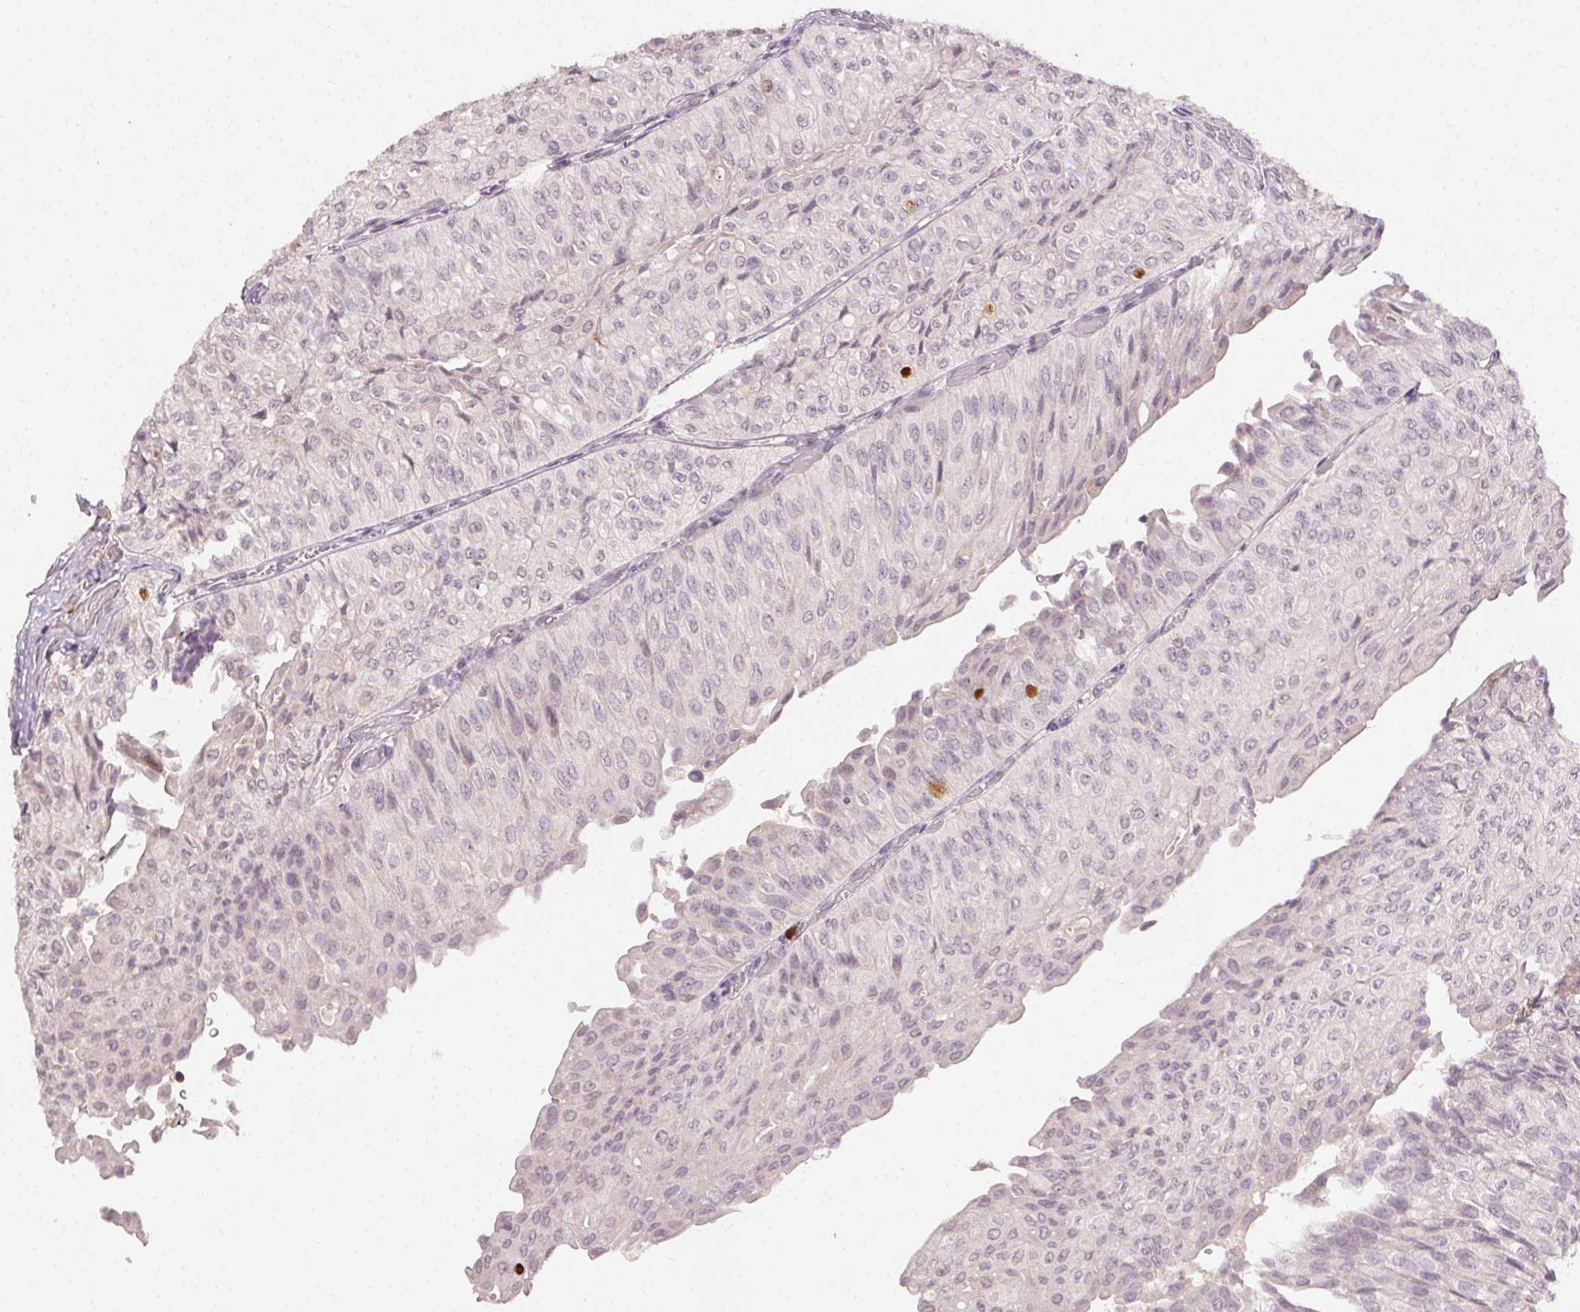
{"staining": {"intensity": "strong", "quantity": "<25%", "location": "nuclear"}, "tissue": "urothelial cancer", "cell_type": "Tumor cells", "image_type": "cancer", "snomed": [{"axis": "morphology", "description": "Urothelial carcinoma, NOS"}, {"axis": "topography", "description": "Urinary bladder"}], "caption": "Immunohistochemistry micrograph of neoplastic tissue: human transitional cell carcinoma stained using IHC exhibits medium levels of strong protein expression localized specifically in the nuclear of tumor cells, appearing as a nuclear brown color.", "gene": "ANLN", "patient": {"sex": "male", "age": 62}}